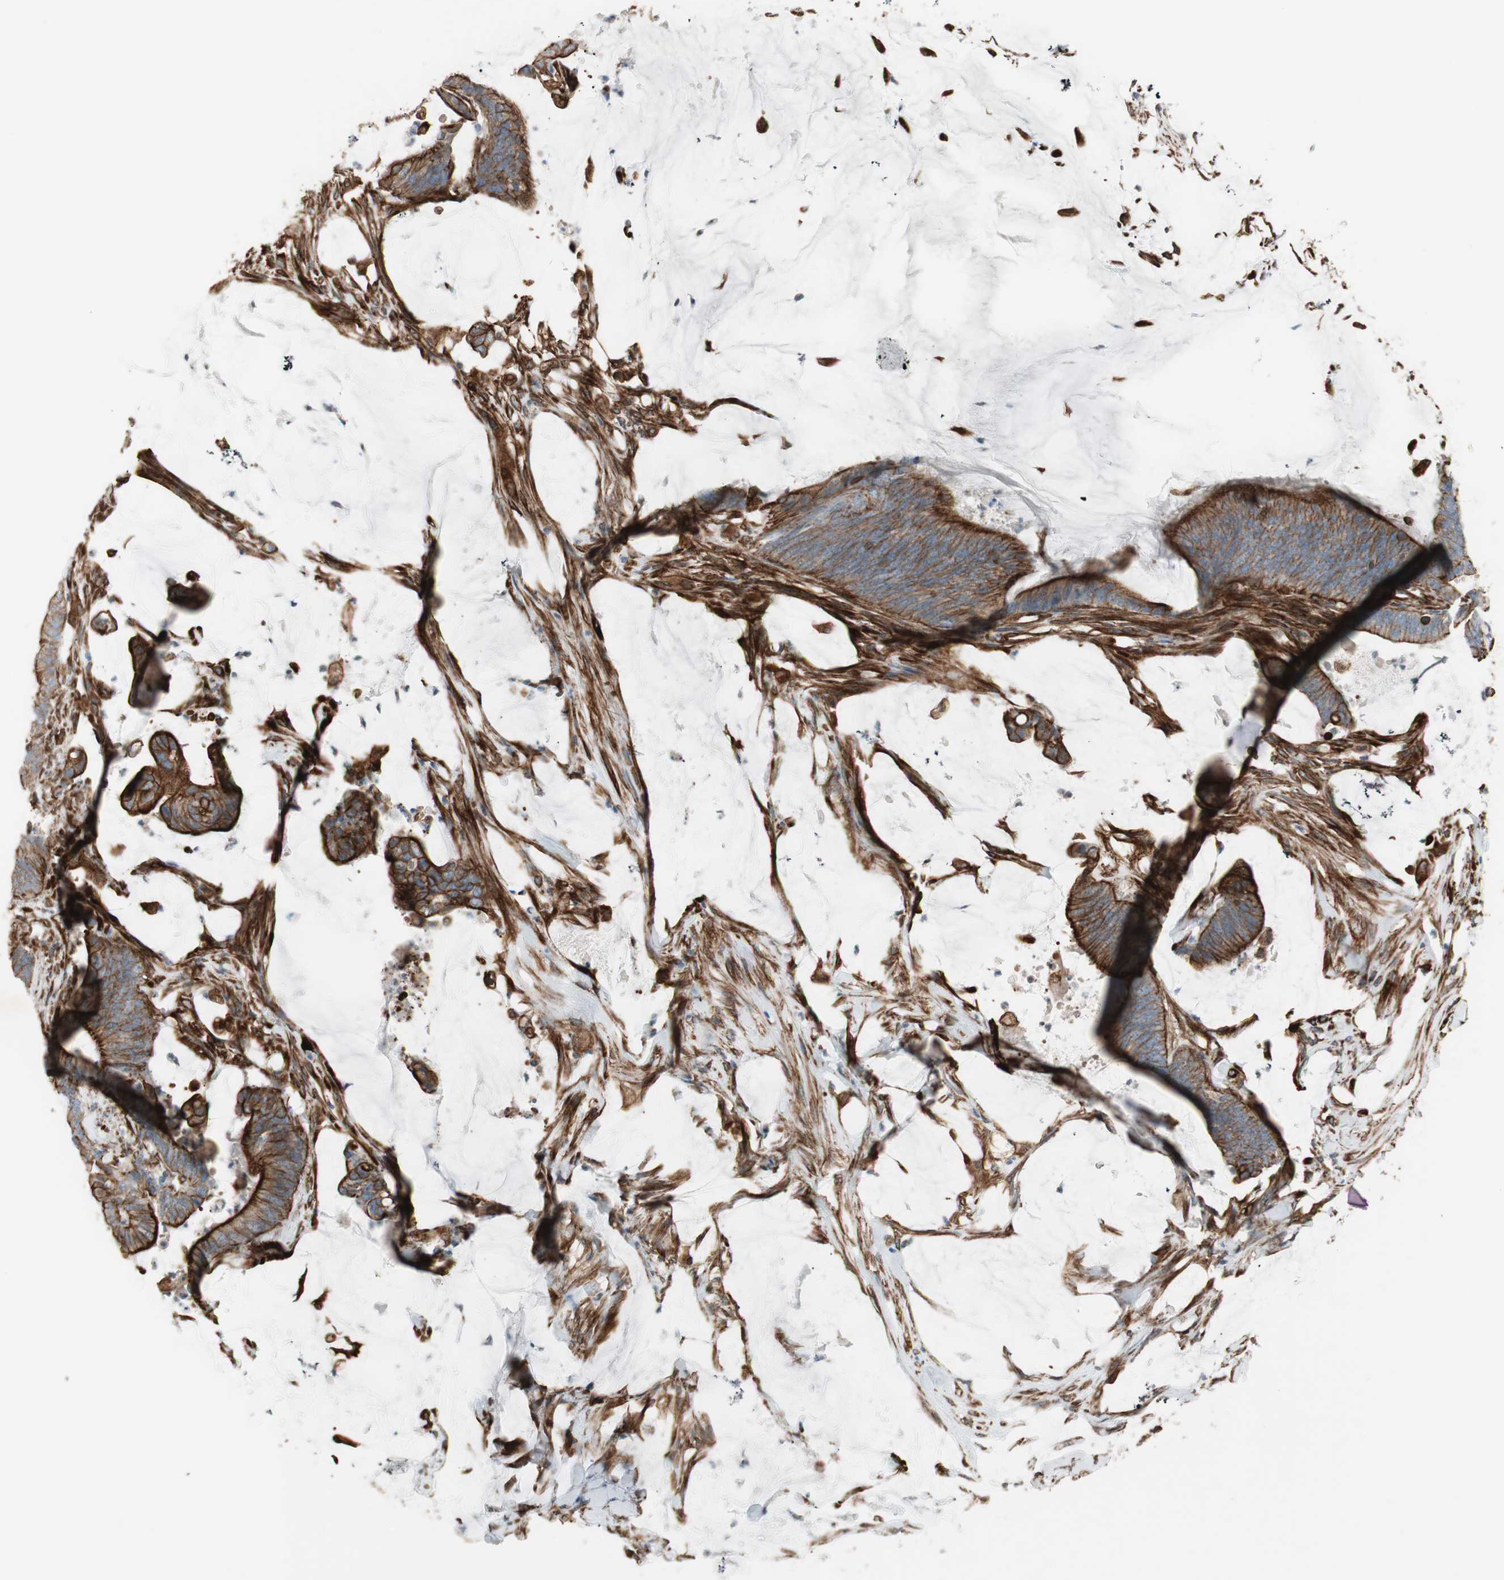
{"staining": {"intensity": "strong", "quantity": ">75%", "location": "cytoplasmic/membranous"}, "tissue": "colorectal cancer", "cell_type": "Tumor cells", "image_type": "cancer", "snomed": [{"axis": "morphology", "description": "Adenocarcinoma, NOS"}, {"axis": "topography", "description": "Rectum"}], "caption": "A histopathology image showing strong cytoplasmic/membranous staining in approximately >75% of tumor cells in colorectal adenocarcinoma, as visualized by brown immunohistochemical staining.", "gene": "TCTA", "patient": {"sex": "female", "age": 66}}